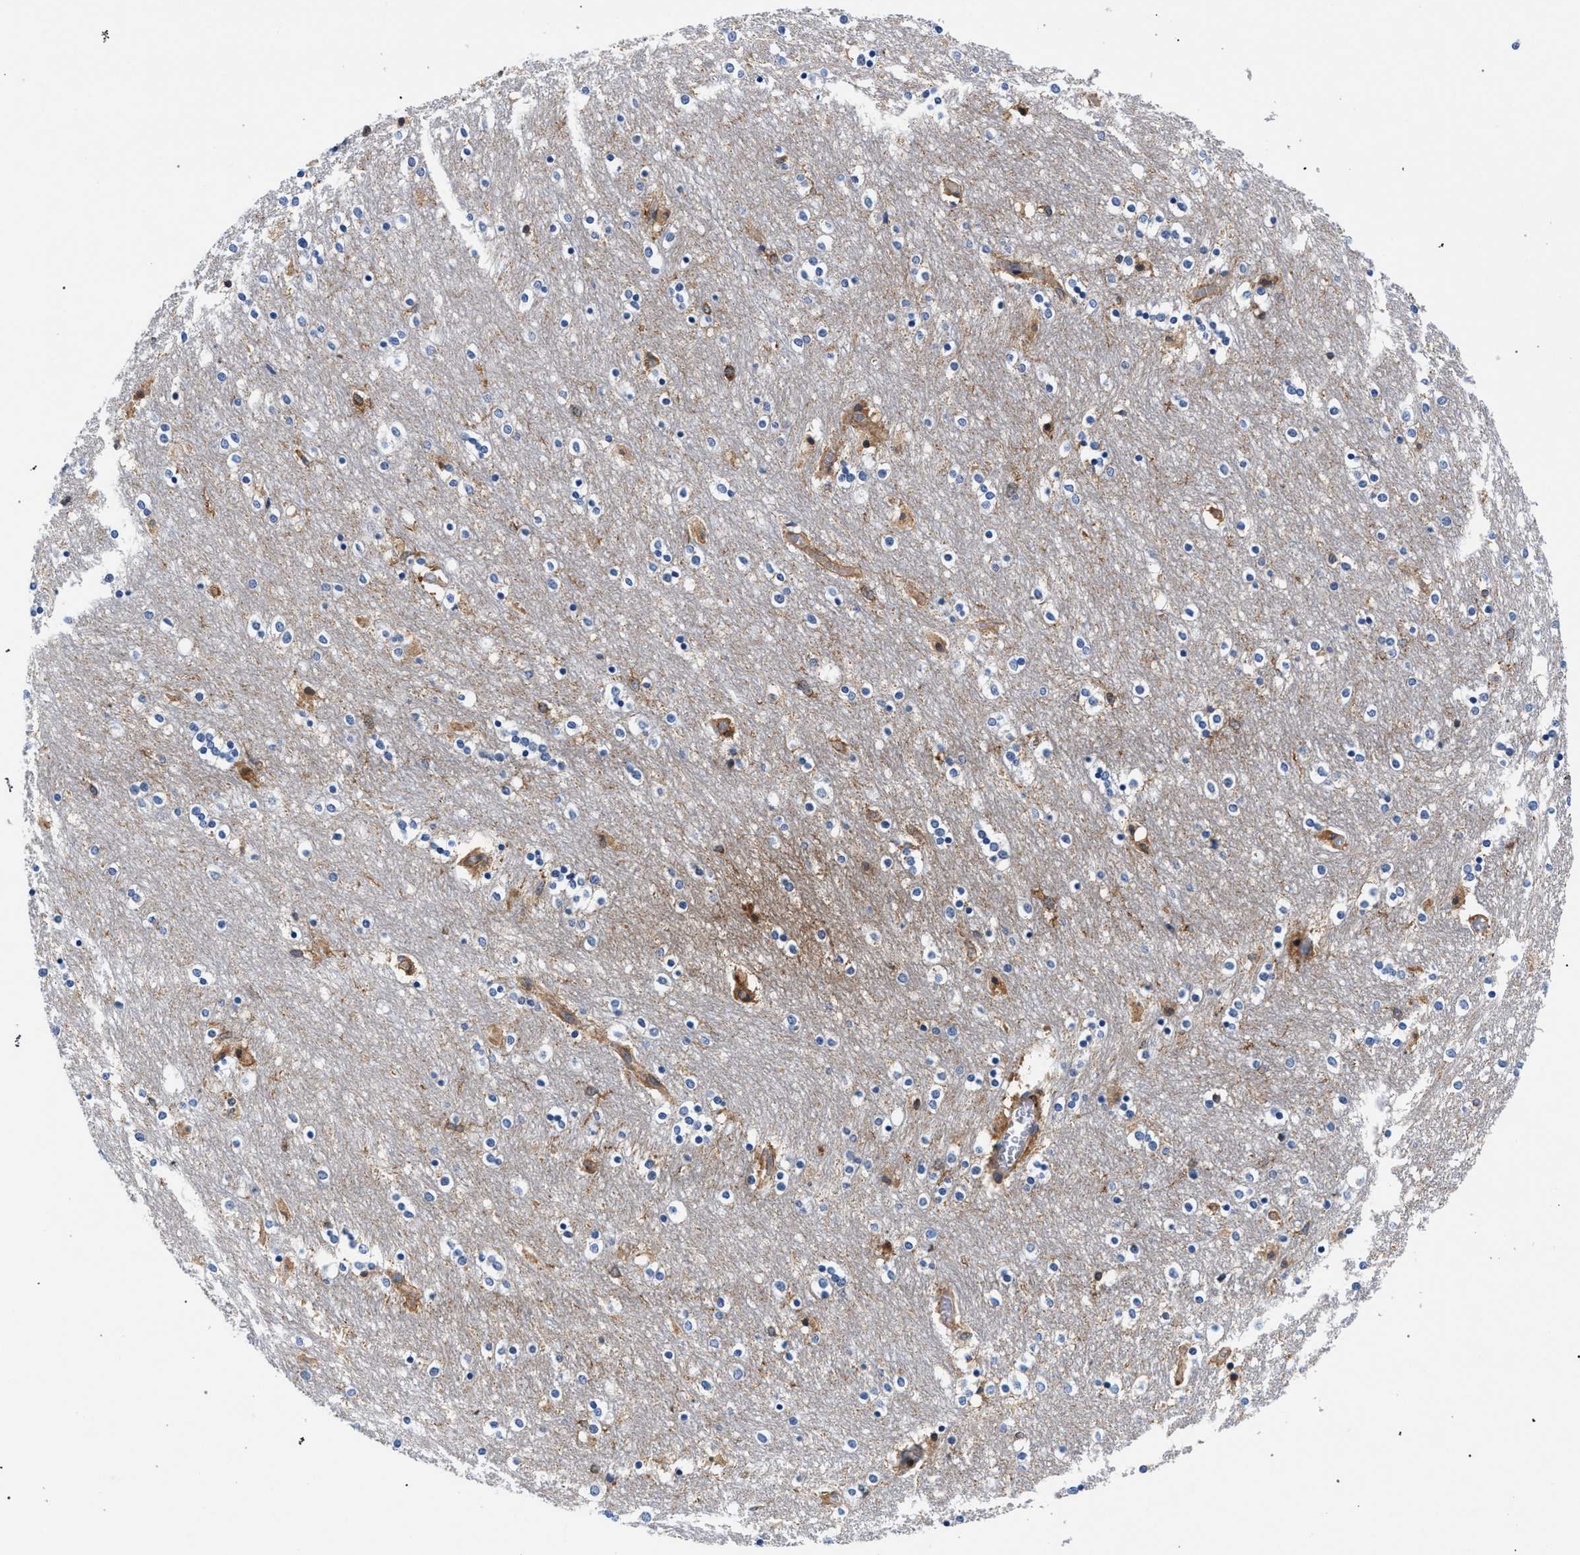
{"staining": {"intensity": "moderate", "quantity": "<25%", "location": "cytoplasmic/membranous"}, "tissue": "caudate", "cell_type": "Glial cells", "image_type": "normal", "snomed": [{"axis": "morphology", "description": "Normal tissue, NOS"}, {"axis": "topography", "description": "Lateral ventricle wall"}], "caption": "Immunohistochemical staining of normal caudate reveals moderate cytoplasmic/membranous protein positivity in about <25% of glial cells.", "gene": "LASP1", "patient": {"sex": "female", "age": 54}}